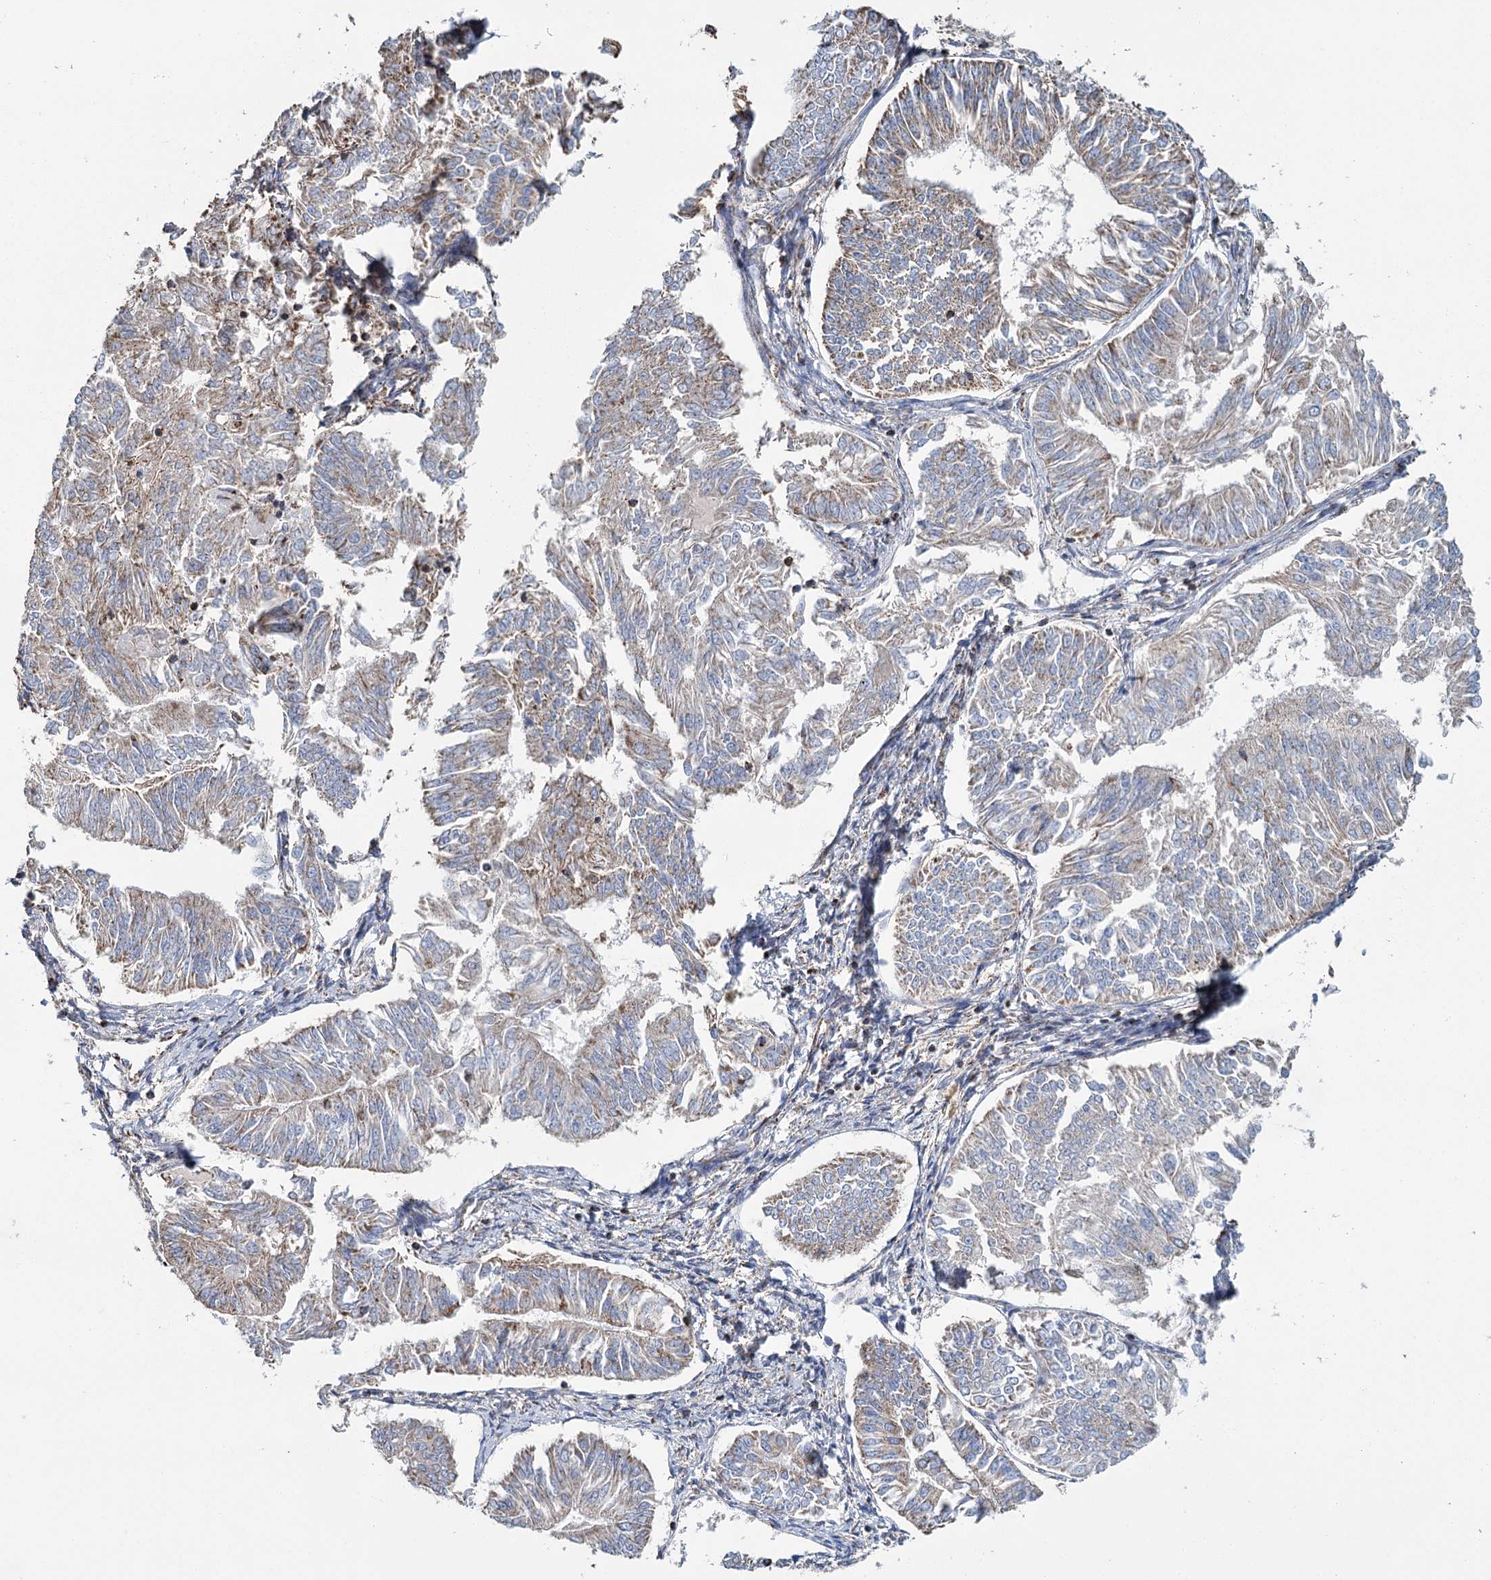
{"staining": {"intensity": "weak", "quantity": "<25%", "location": "cytoplasmic/membranous"}, "tissue": "endometrial cancer", "cell_type": "Tumor cells", "image_type": "cancer", "snomed": [{"axis": "morphology", "description": "Adenocarcinoma, NOS"}, {"axis": "topography", "description": "Endometrium"}], "caption": "This is an IHC micrograph of human endometrial cancer. There is no positivity in tumor cells.", "gene": "MRPL44", "patient": {"sex": "female", "age": 58}}